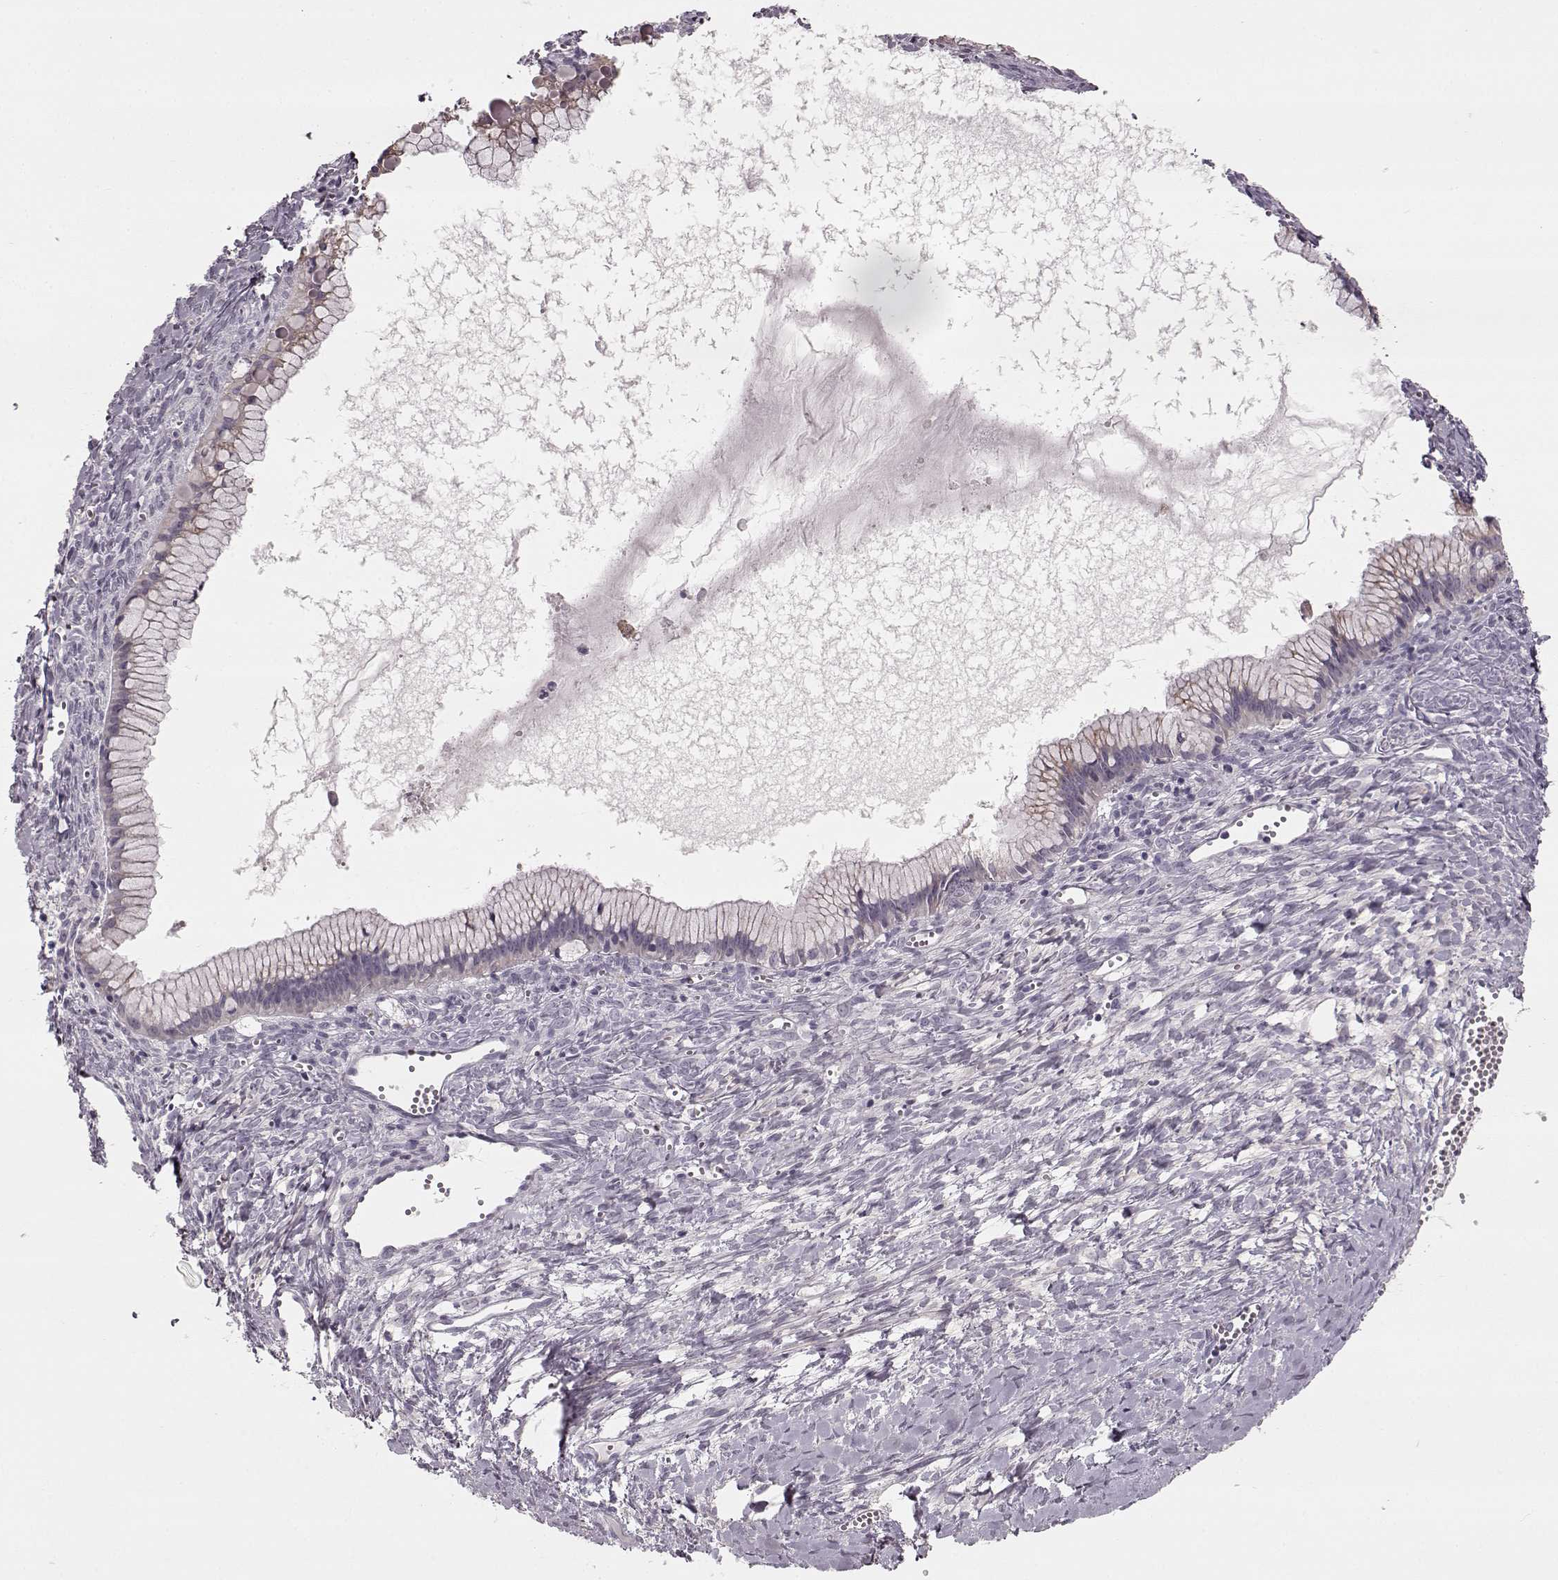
{"staining": {"intensity": "negative", "quantity": "none", "location": "none"}, "tissue": "ovarian cancer", "cell_type": "Tumor cells", "image_type": "cancer", "snomed": [{"axis": "morphology", "description": "Cystadenocarcinoma, mucinous, NOS"}, {"axis": "topography", "description": "Ovary"}], "caption": "A high-resolution histopathology image shows immunohistochemistry (IHC) staining of ovarian mucinous cystadenocarcinoma, which displays no significant expression in tumor cells.", "gene": "MAP6D1", "patient": {"sex": "female", "age": 41}}